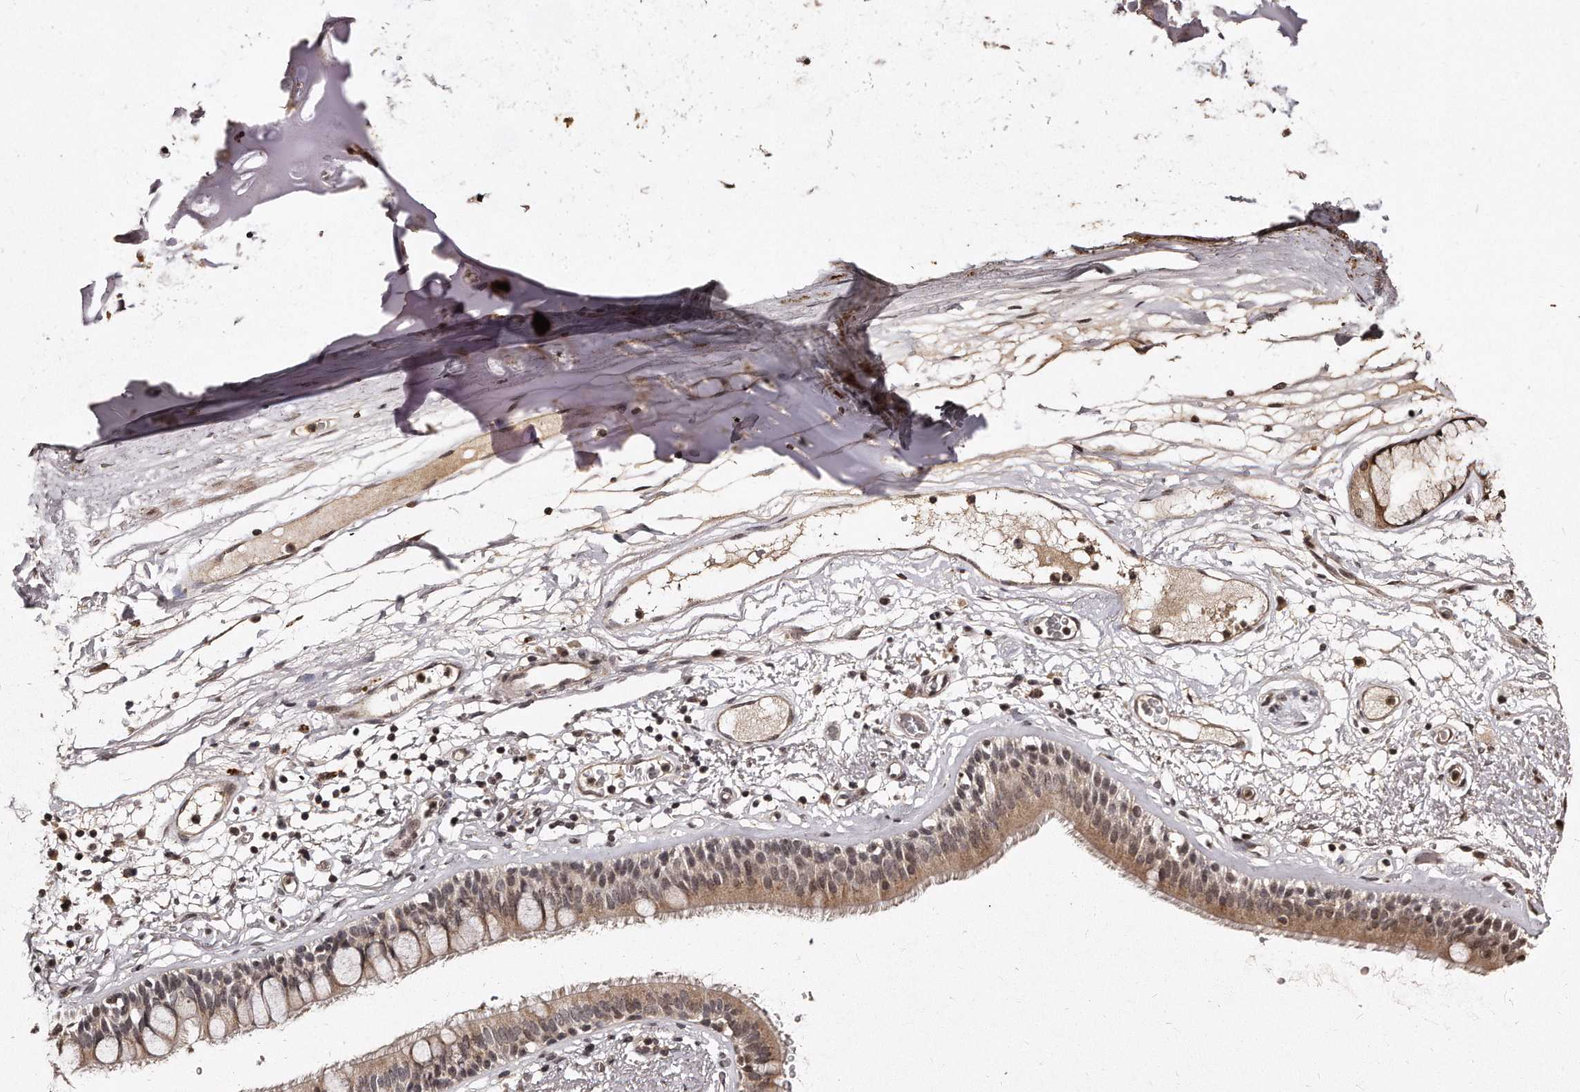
{"staining": {"intensity": "moderate", "quantity": ">75%", "location": "cytoplasmic/membranous"}, "tissue": "adipose tissue", "cell_type": "Adipocytes", "image_type": "normal", "snomed": [{"axis": "morphology", "description": "Normal tissue, NOS"}, {"axis": "topography", "description": "Cartilage tissue"}], "caption": "Normal adipose tissue was stained to show a protein in brown. There is medium levels of moderate cytoplasmic/membranous expression in approximately >75% of adipocytes.", "gene": "TSHR", "patient": {"sex": "female", "age": 63}}